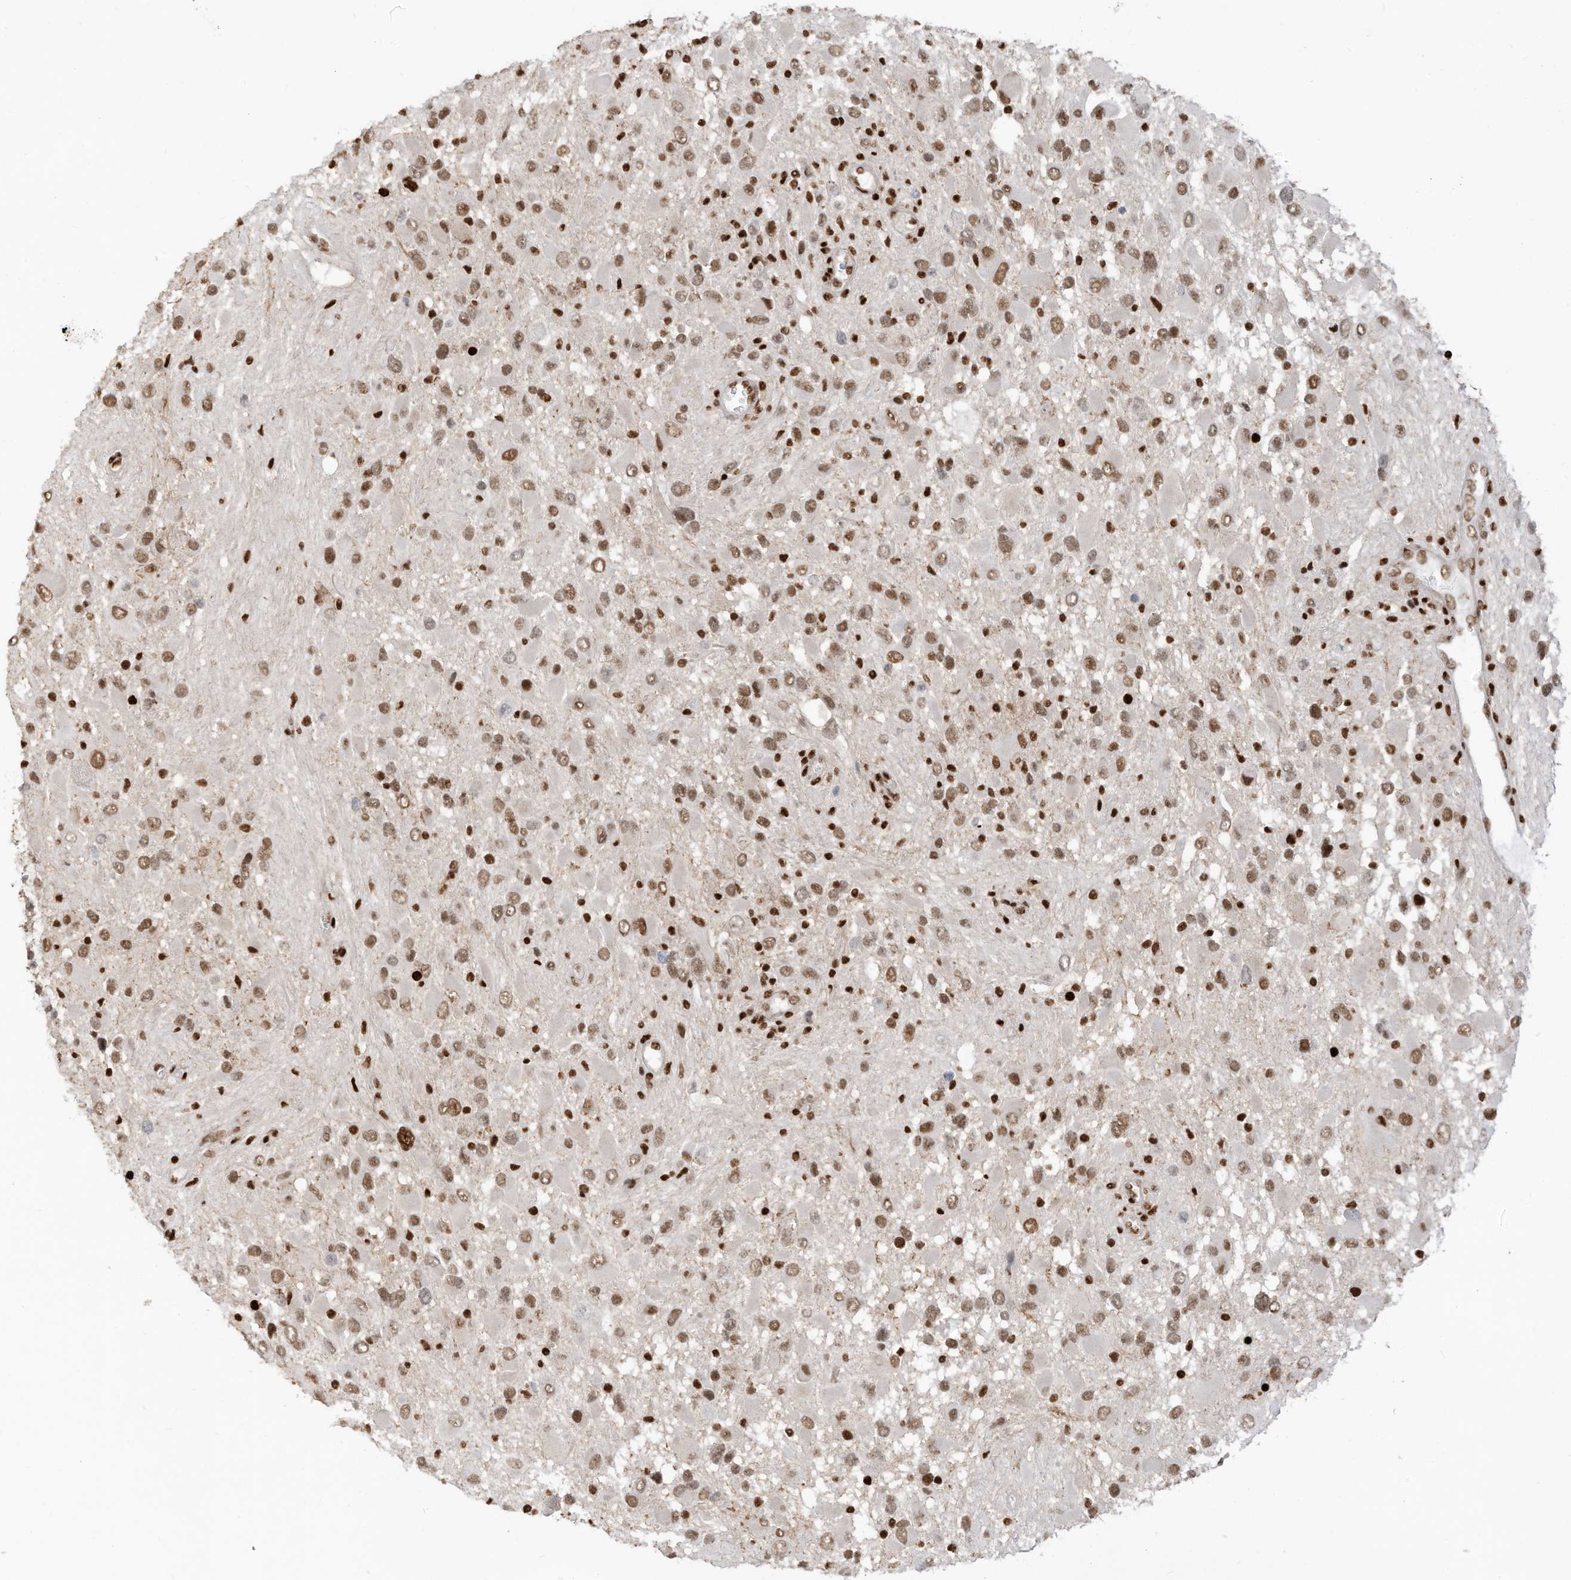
{"staining": {"intensity": "moderate", "quantity": ">75%", "location": "nuclear"}, "tissue": "glioma", "cell_type": "Tumor cells", "image_type": "cancer", "snomed": [{"axis": "morphology", "description": "Glioma, malignant, High grade"}, {"axis": "topography", "description": "Brain"}], "caption": "High-magnification brightfield microscopy of glioma stained with DAB (brown) and counterstained with hematoxylin (blue). tumor cells exhibit moderate nuclear positivity is present in about>75% of cells.", "gene": "SAMD15", "patient": {"sex": "male", "age": 53}}